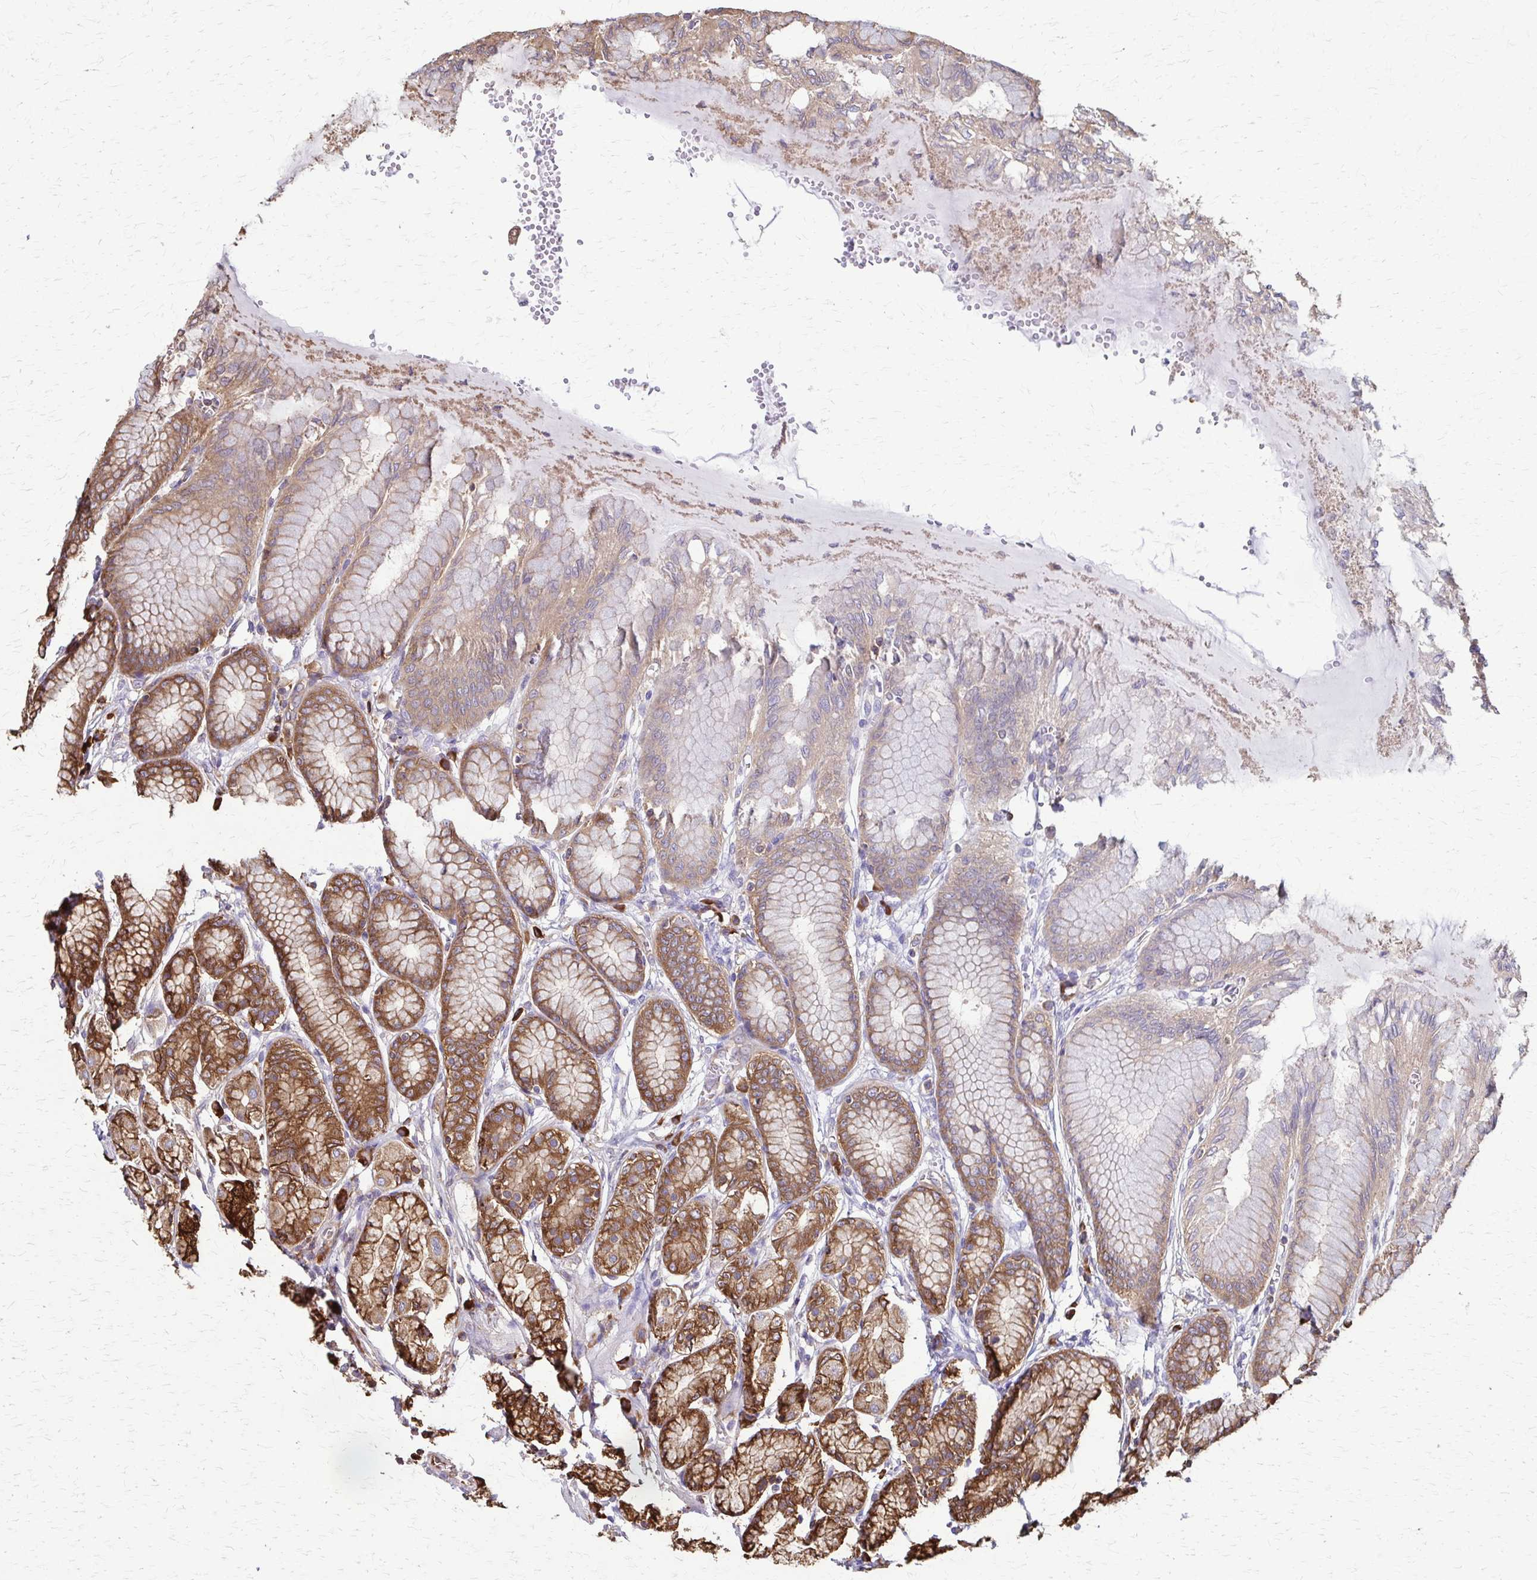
{"staining": {"intensity": "moderate", "quantity": "25%-75%", "location": "cytoplasmic/membranous"}, "tissue": "stomach", "cell_type": "Glandular cells", "image_type": "normal", "snomed": [{"axis": "morphology", "description": "Normal tissue, NOS"}, {"axis": "topography", "description": "Stomach"}, {"axis": "topography", "description": "Stomach, lower"}], "caption": "Immunohistochemistry (IHC) staining of normal stomach, which demonstrates medium levels of moderate cytoplasmic/membranous expression in about 25%-75% of glandular cells indicating moderate cytoplasmic/membranous protein staining. The staining was performed using DAB (3,3'-diaminobenzidine) (brown) for protein detection and nuclei were counterstained in hematoxylin (blue).", "gene": "EEF2", "patient": {"sex": "male", "age": 76}}